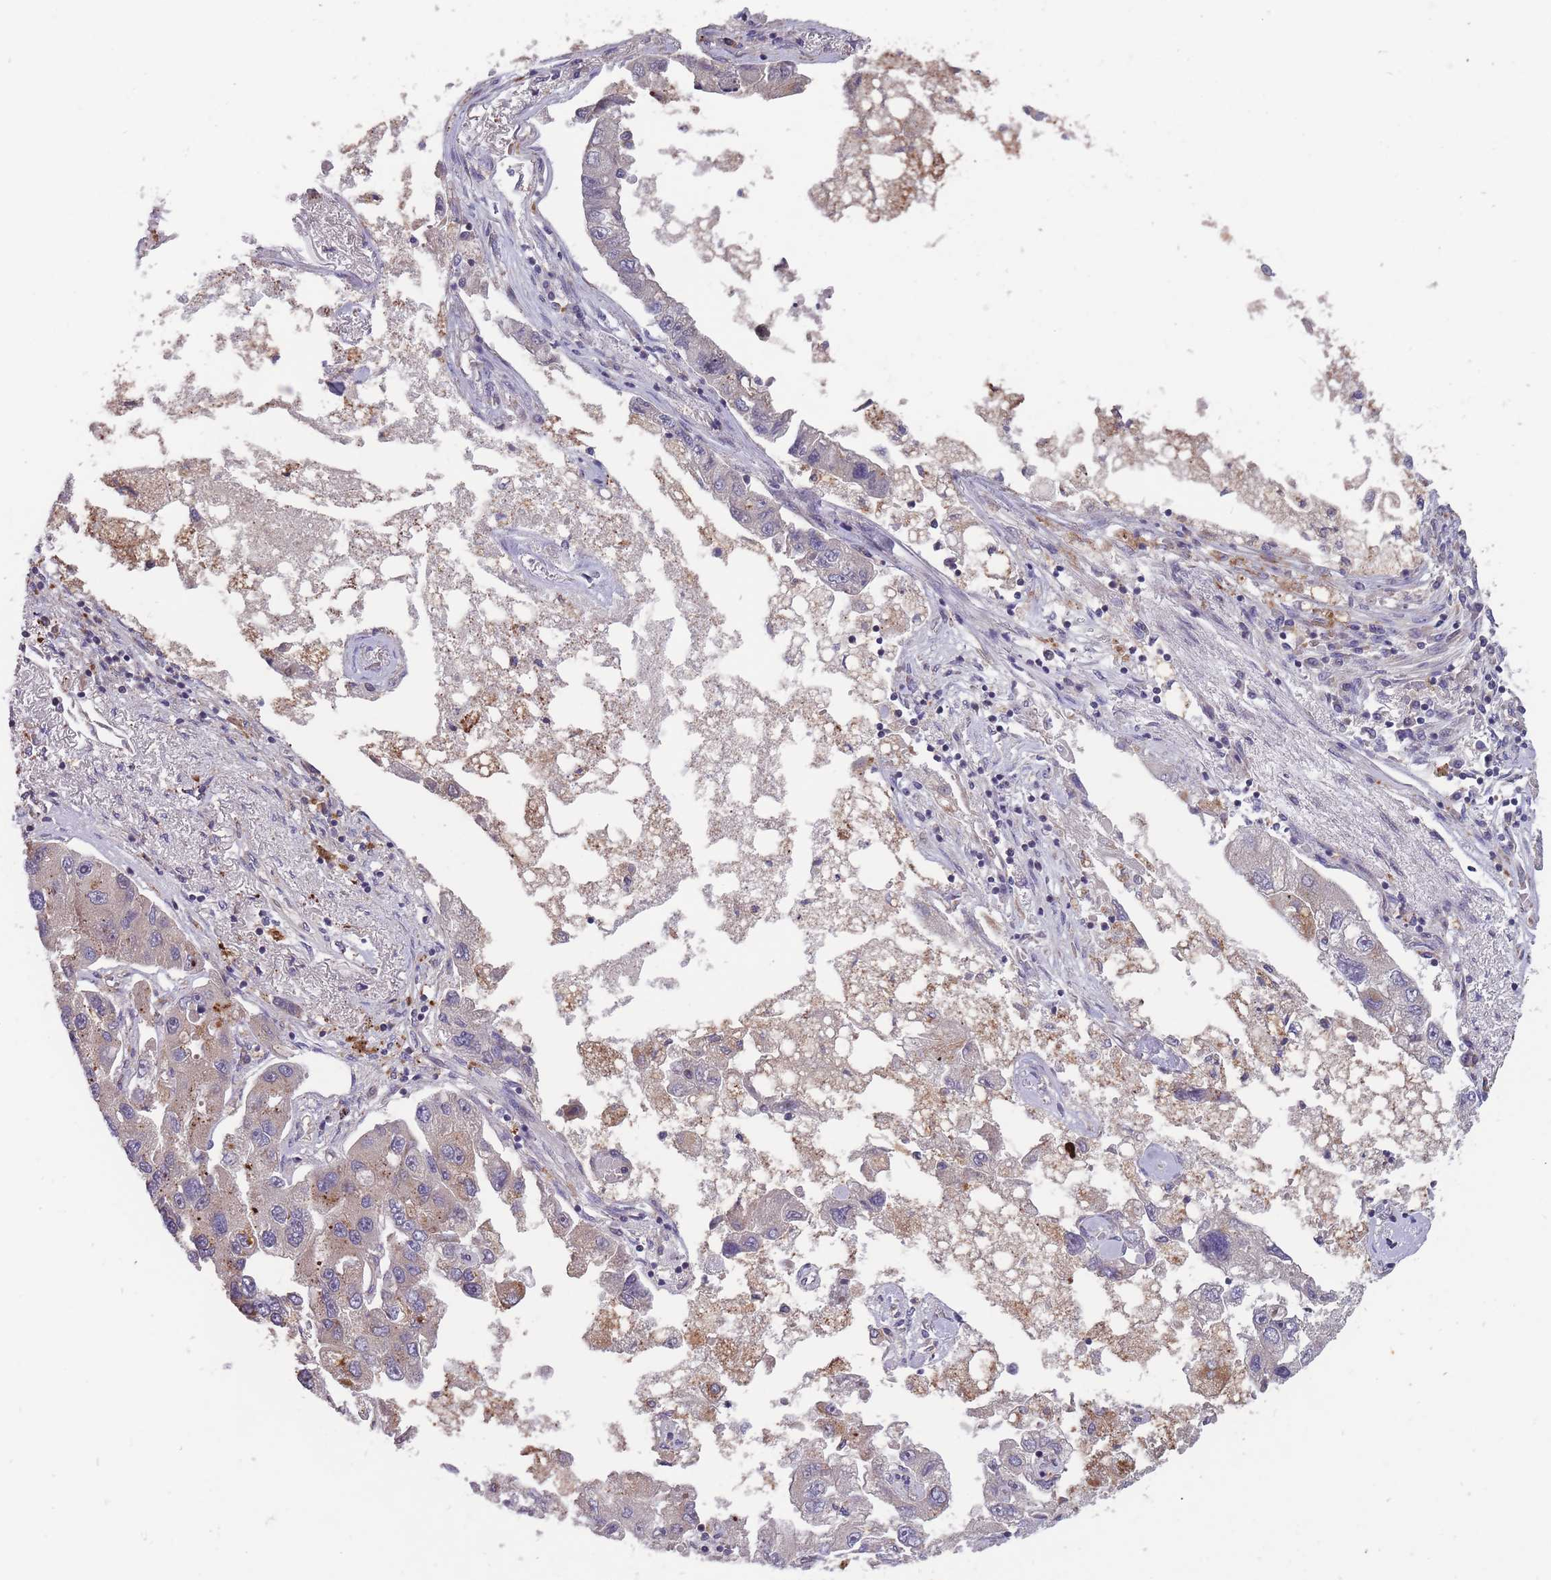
{"staining": {"intensity": "negative", "quantity": "none", "location": "none"}, "tissue": "lung cancer", "cell_type": "Tumor cells", "image_type": "cancer", "snomed": [{"axis": "morphology", "description": "Adenocarcinoma, NOS"}, {"axis": "topography", "description": "Lung"}], "caption": "Immunohistochemistry (IHC) of human lung cancer shows no staining in tumor cells. (DAB (3,3'-diaminobenzidine) immunohistochemistry (IHC), high magnification).", "gene": "ITPKC", "patient": {"sex": "female", "age": 54}}